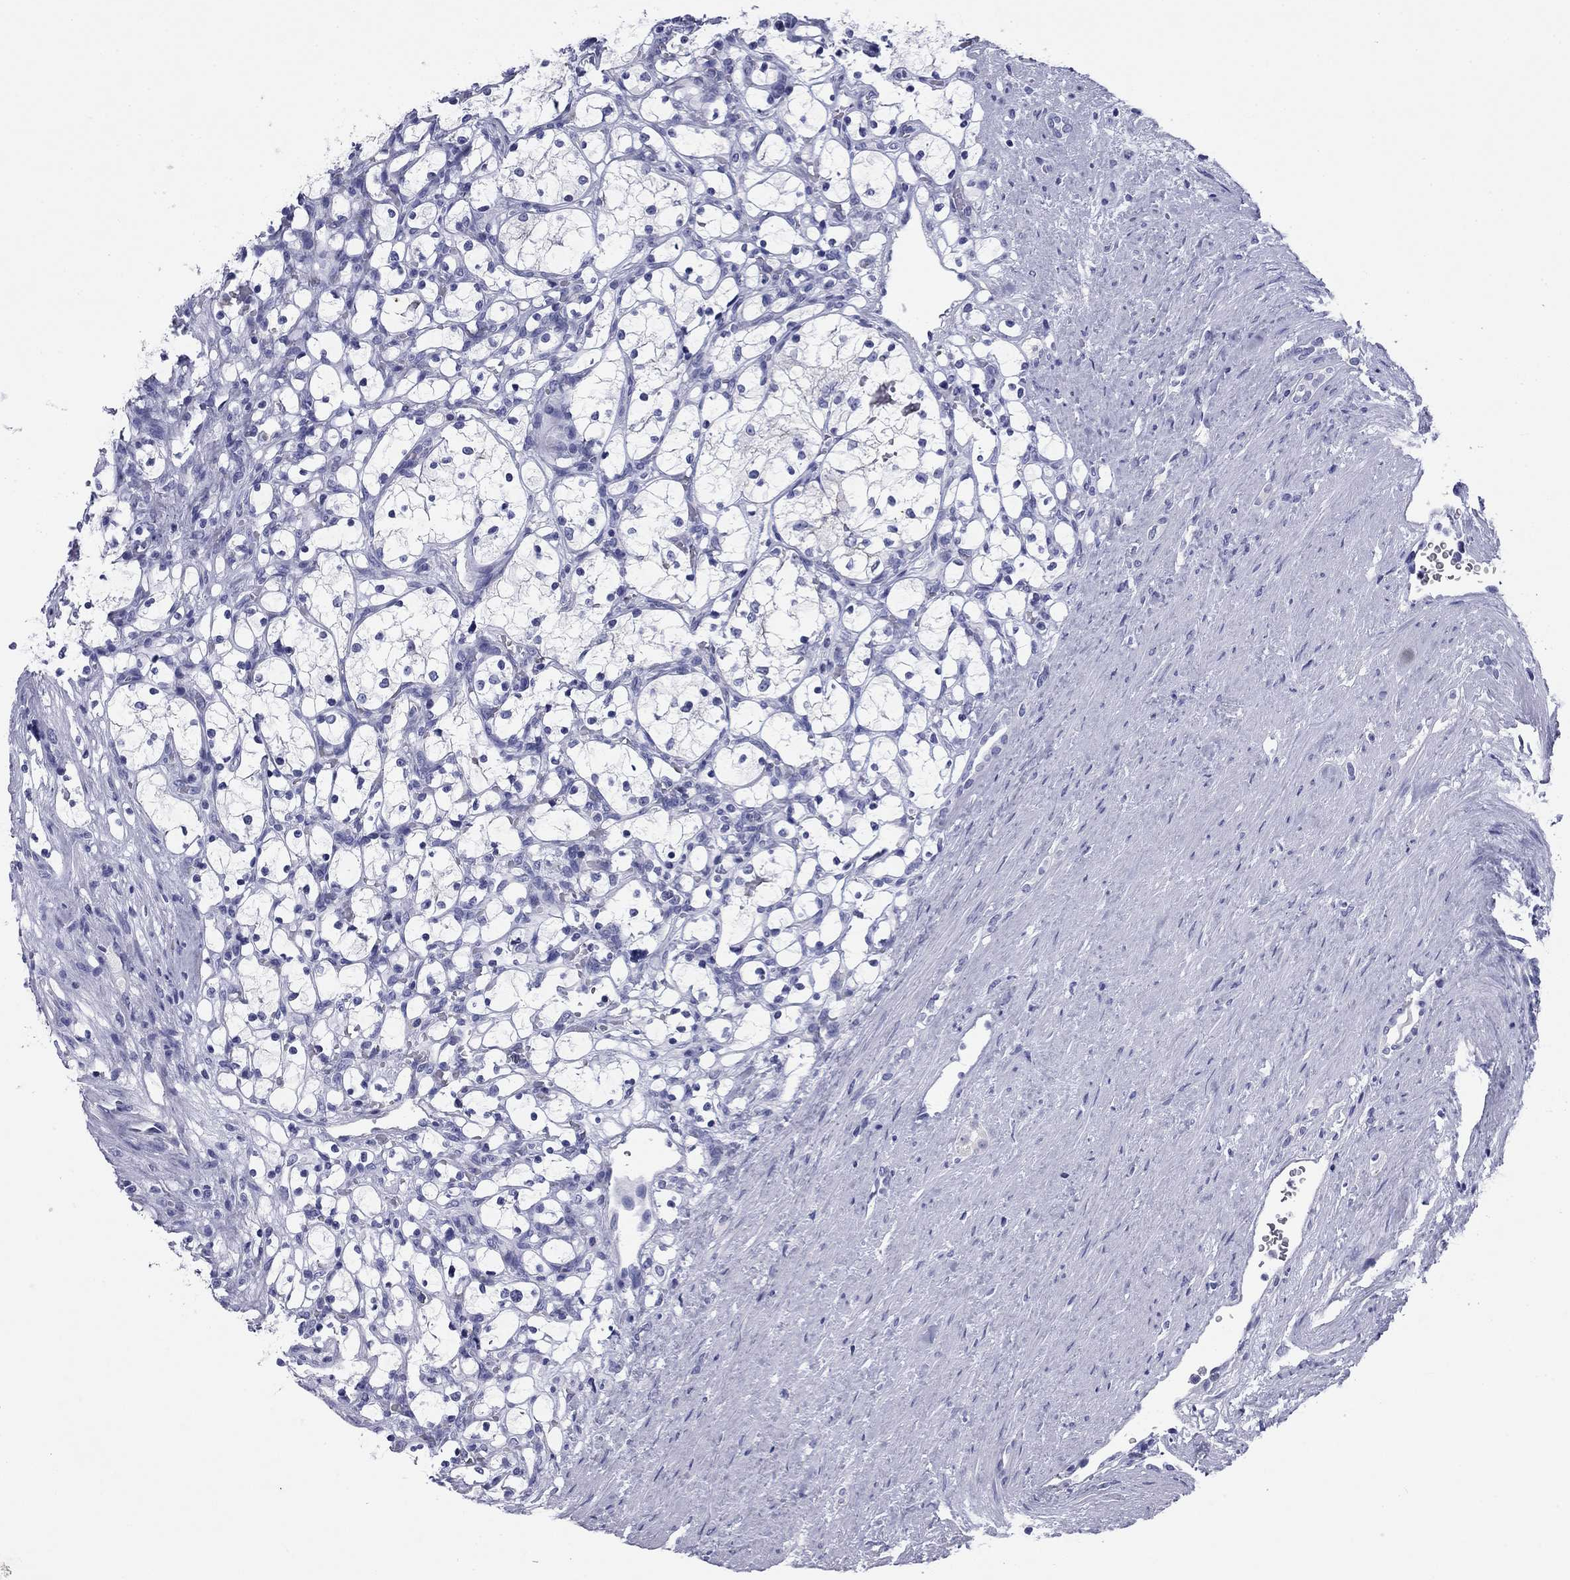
{"staining": {"intensity": "negative", "quantity": "none", "location": "none"}, "tissue": "renal cancer", "cell_type": "Tumor cells", "image_type": "cancer", "snomed": [{"axis": "morphology", "description": "Adenocarcinoma, NOS"}, {"axis": "topography", "description": "Kidney"}], "caption": "A histopathology image of human adenocarcinoma (renal) is negative for staining in tumor cells.", "gene": "ABCC2", "patient": {"sex": "female", "age": 69}}